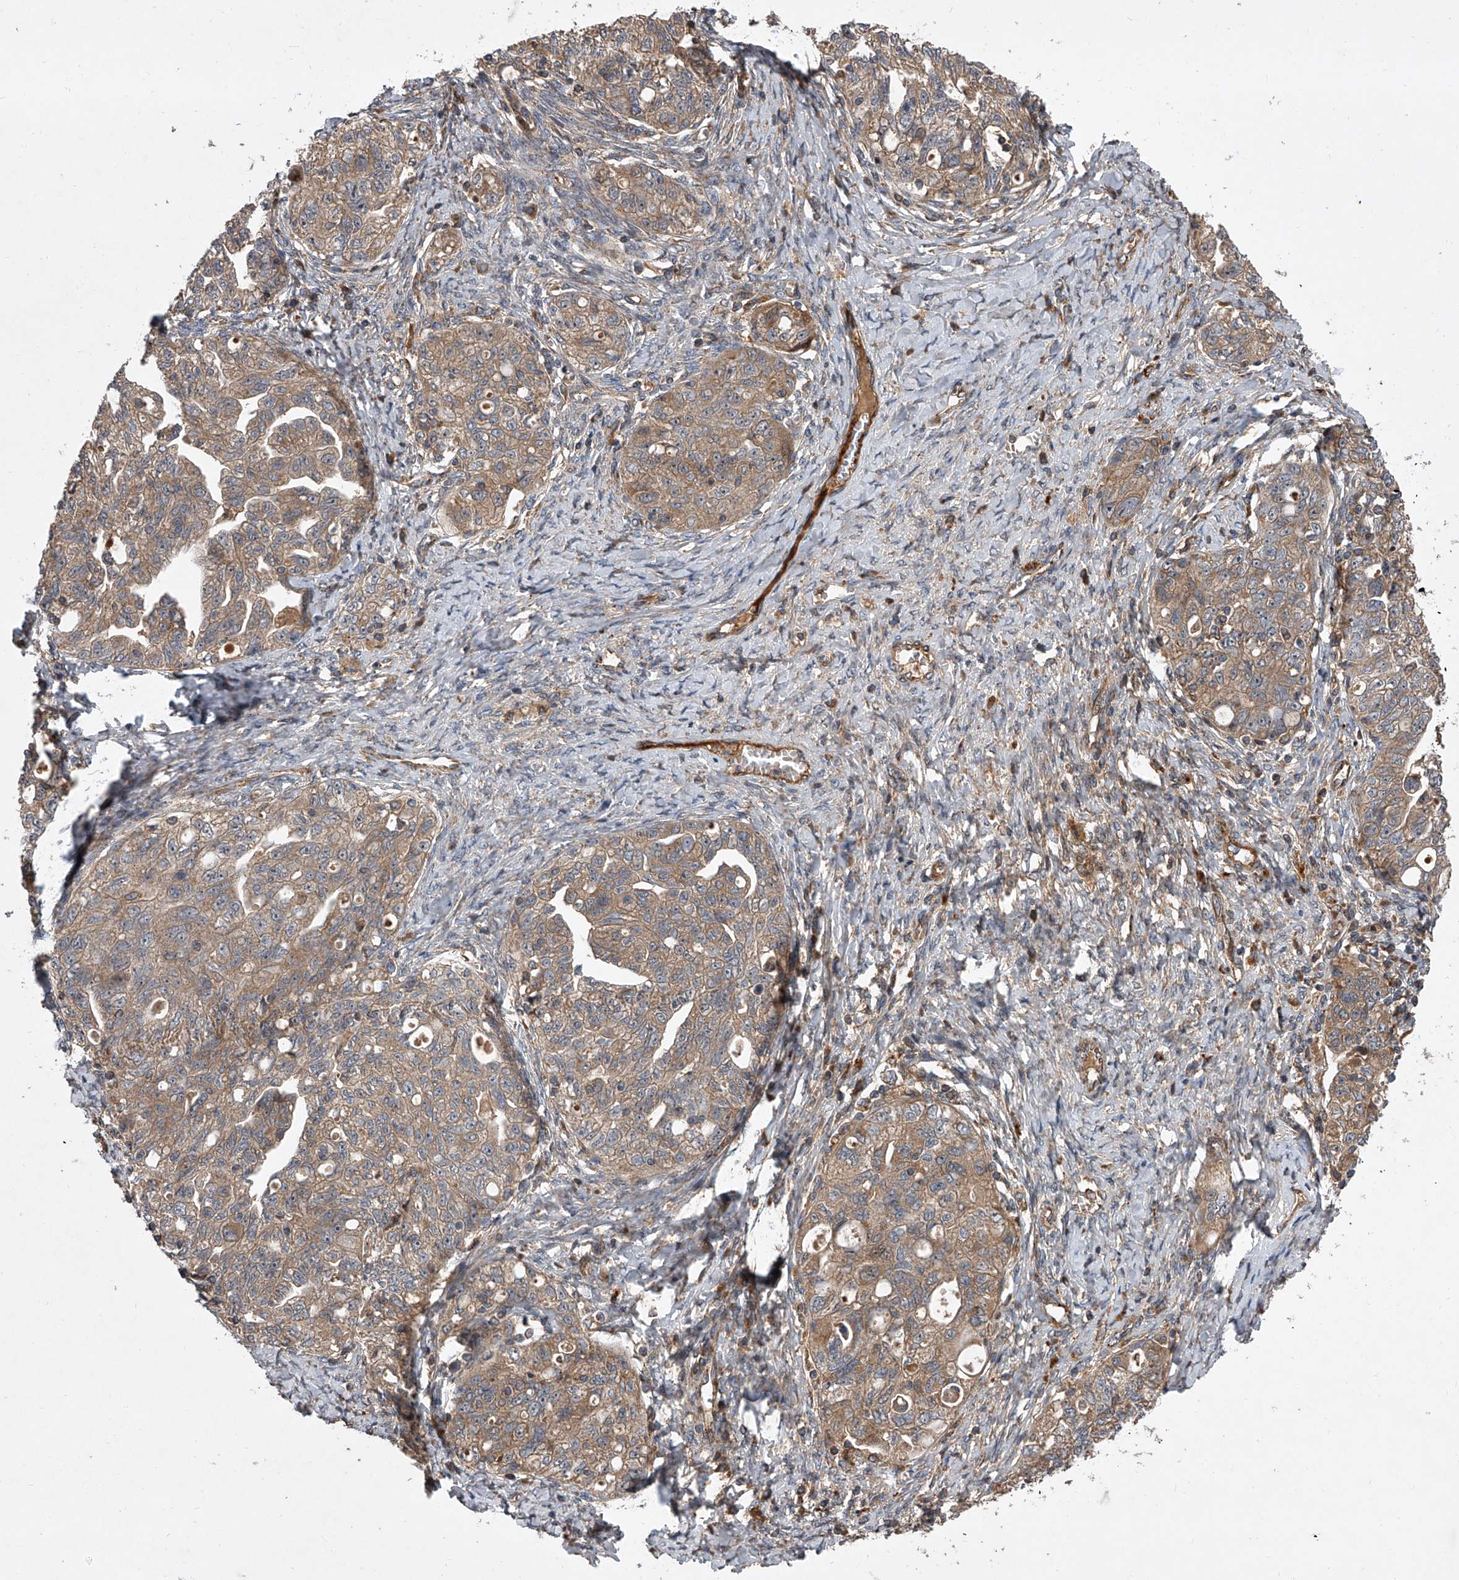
{"staining": {"intensity": "moderate", "quantity": ">75%", "location": "cytoplasmic/membranous"}, "tissue": "ovarian cancer", "cell_type": "Tumor cells", "image_type": "cancer", "snomed": [{"axis": "morphology", "description": "Carcinoma, NOS"}, {"axis": "morphology", "description": "Cystadenocarcinoma, serous, NOS"}, {"axis": "topography", "description": "Ovary"}], "caption": "Immunohistochemical staining of human ovarian cancer (serous cystadenocarcinoma) exhibits moderate cytoplasmic/membranous protein positivity in about >75% of tumor cells. The staining is performed using DAB (3,3'-diaminobenzidine) brown chromogen to label protein expression. The nuclei are counter-stained blue using hematoxylin.", "gene": "USP47", "patient": {"sex": "female", "age": 69}}